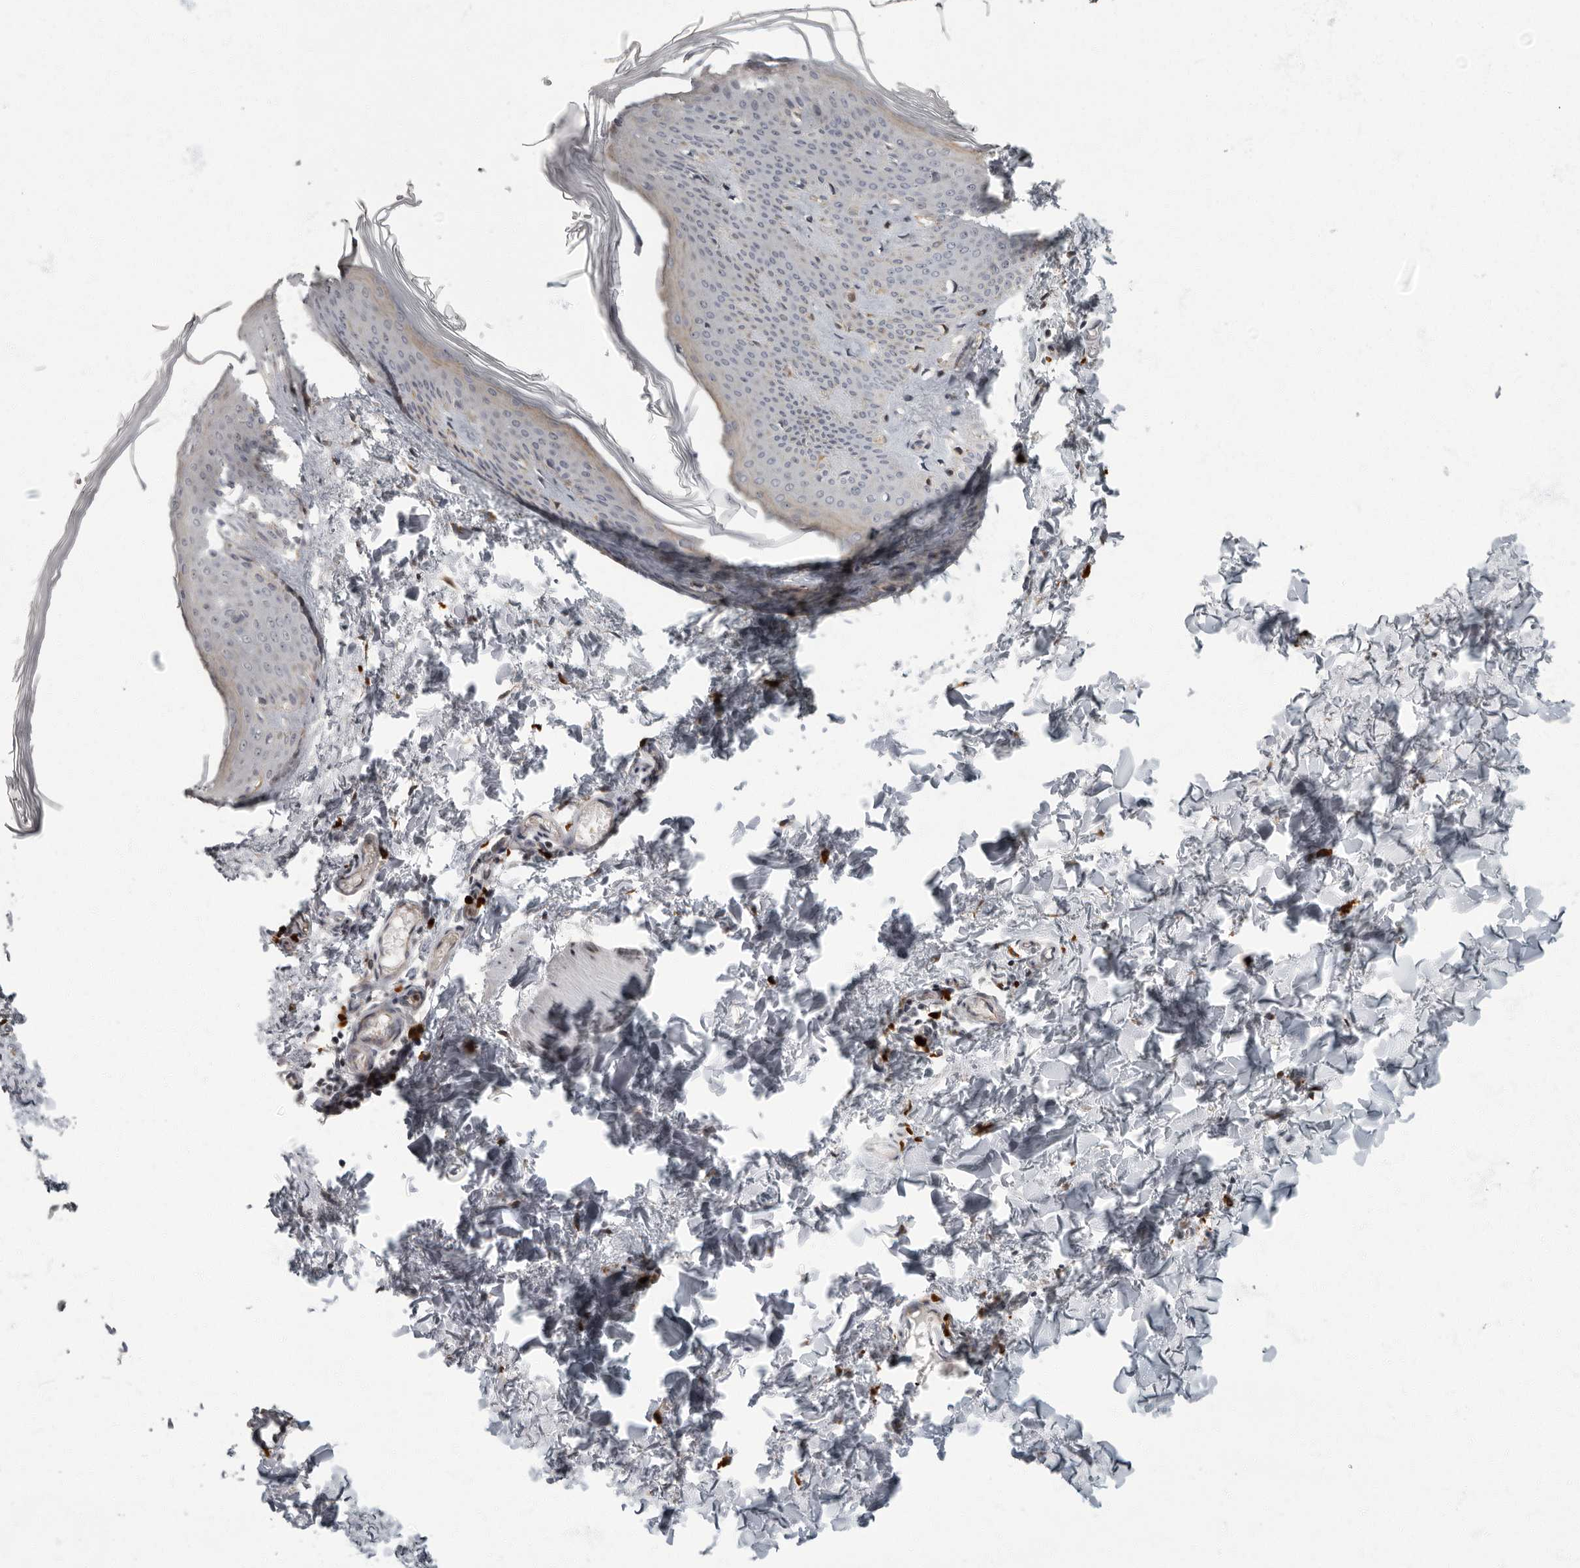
{"staining": {"intensity": "negative", "quantity": "none", "location": "none"}, "tissue": "skin", "cell_type": "Fibroblasts", "image_type": "normal", "snomed": [{"axis": "morphology", "description": "Normal tissue, NOS"}, {"axis": "topography", "description": "Skin"}], "caption": "The photomicrograph exhibits no staining of fibroblasts in normal skin.", "gene": "PDCD11", "patient": {"sex": "female", "age": 27}}